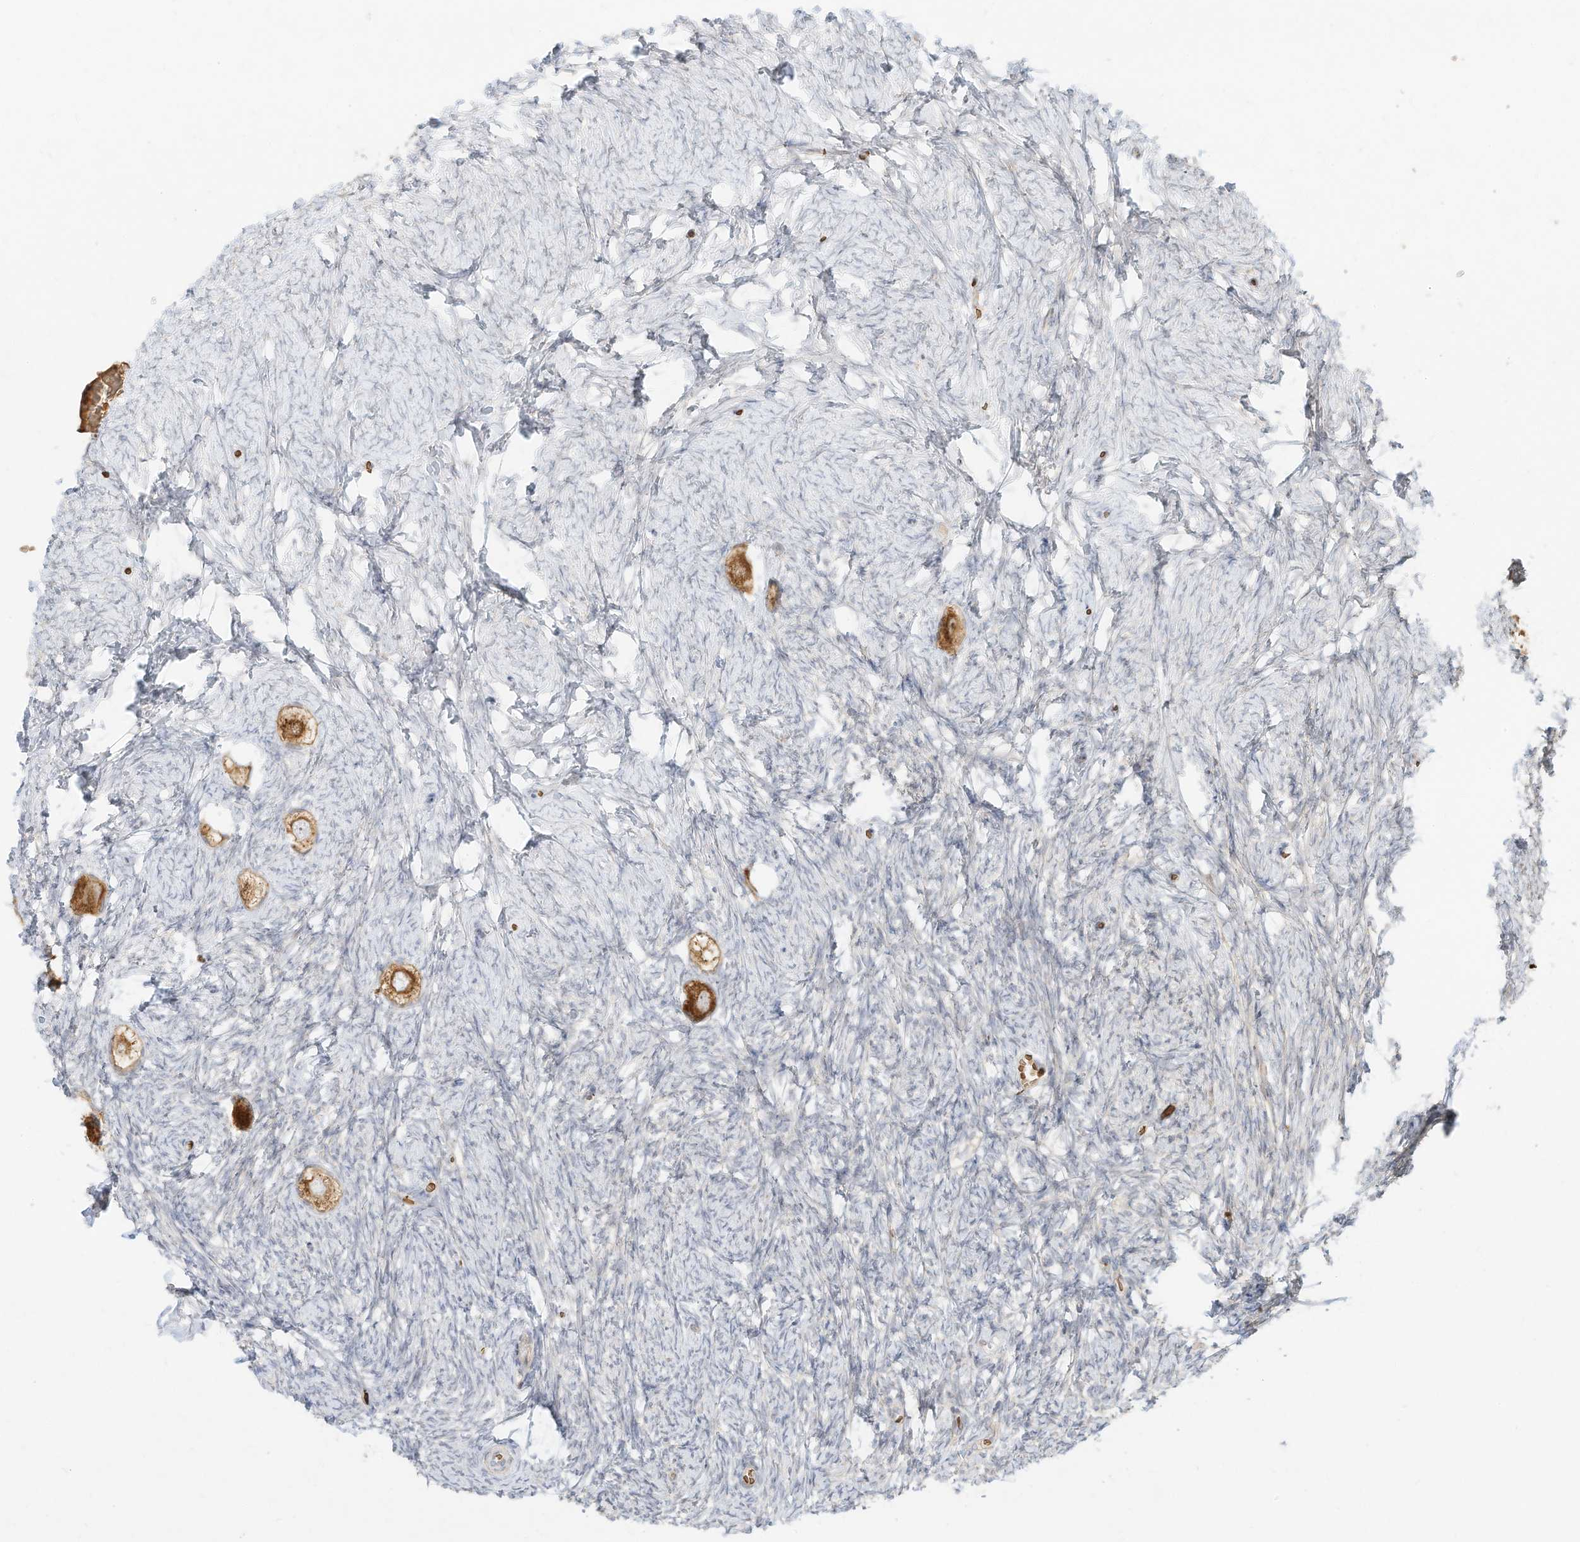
{"staining": {"intensity": "strong", "quantity": ">75%", "location": "cytoplasmic/membranous"}, "tissue": "ovary", "cell_type": "Follicle cells", "image_type": "normal", "snomed": [{"axis": "morphology", "description": "Normal tissue, NOS"}, {"axis": "topography", "description": "Ovary"}], "caption": "The image exhibits staining of benign ovary, revealing strong cytoplasmic/membranous protein positivity (brown color) within follicle cells.", "gene": "OFD1", "patient": {"sex": "female", "age": 27}}